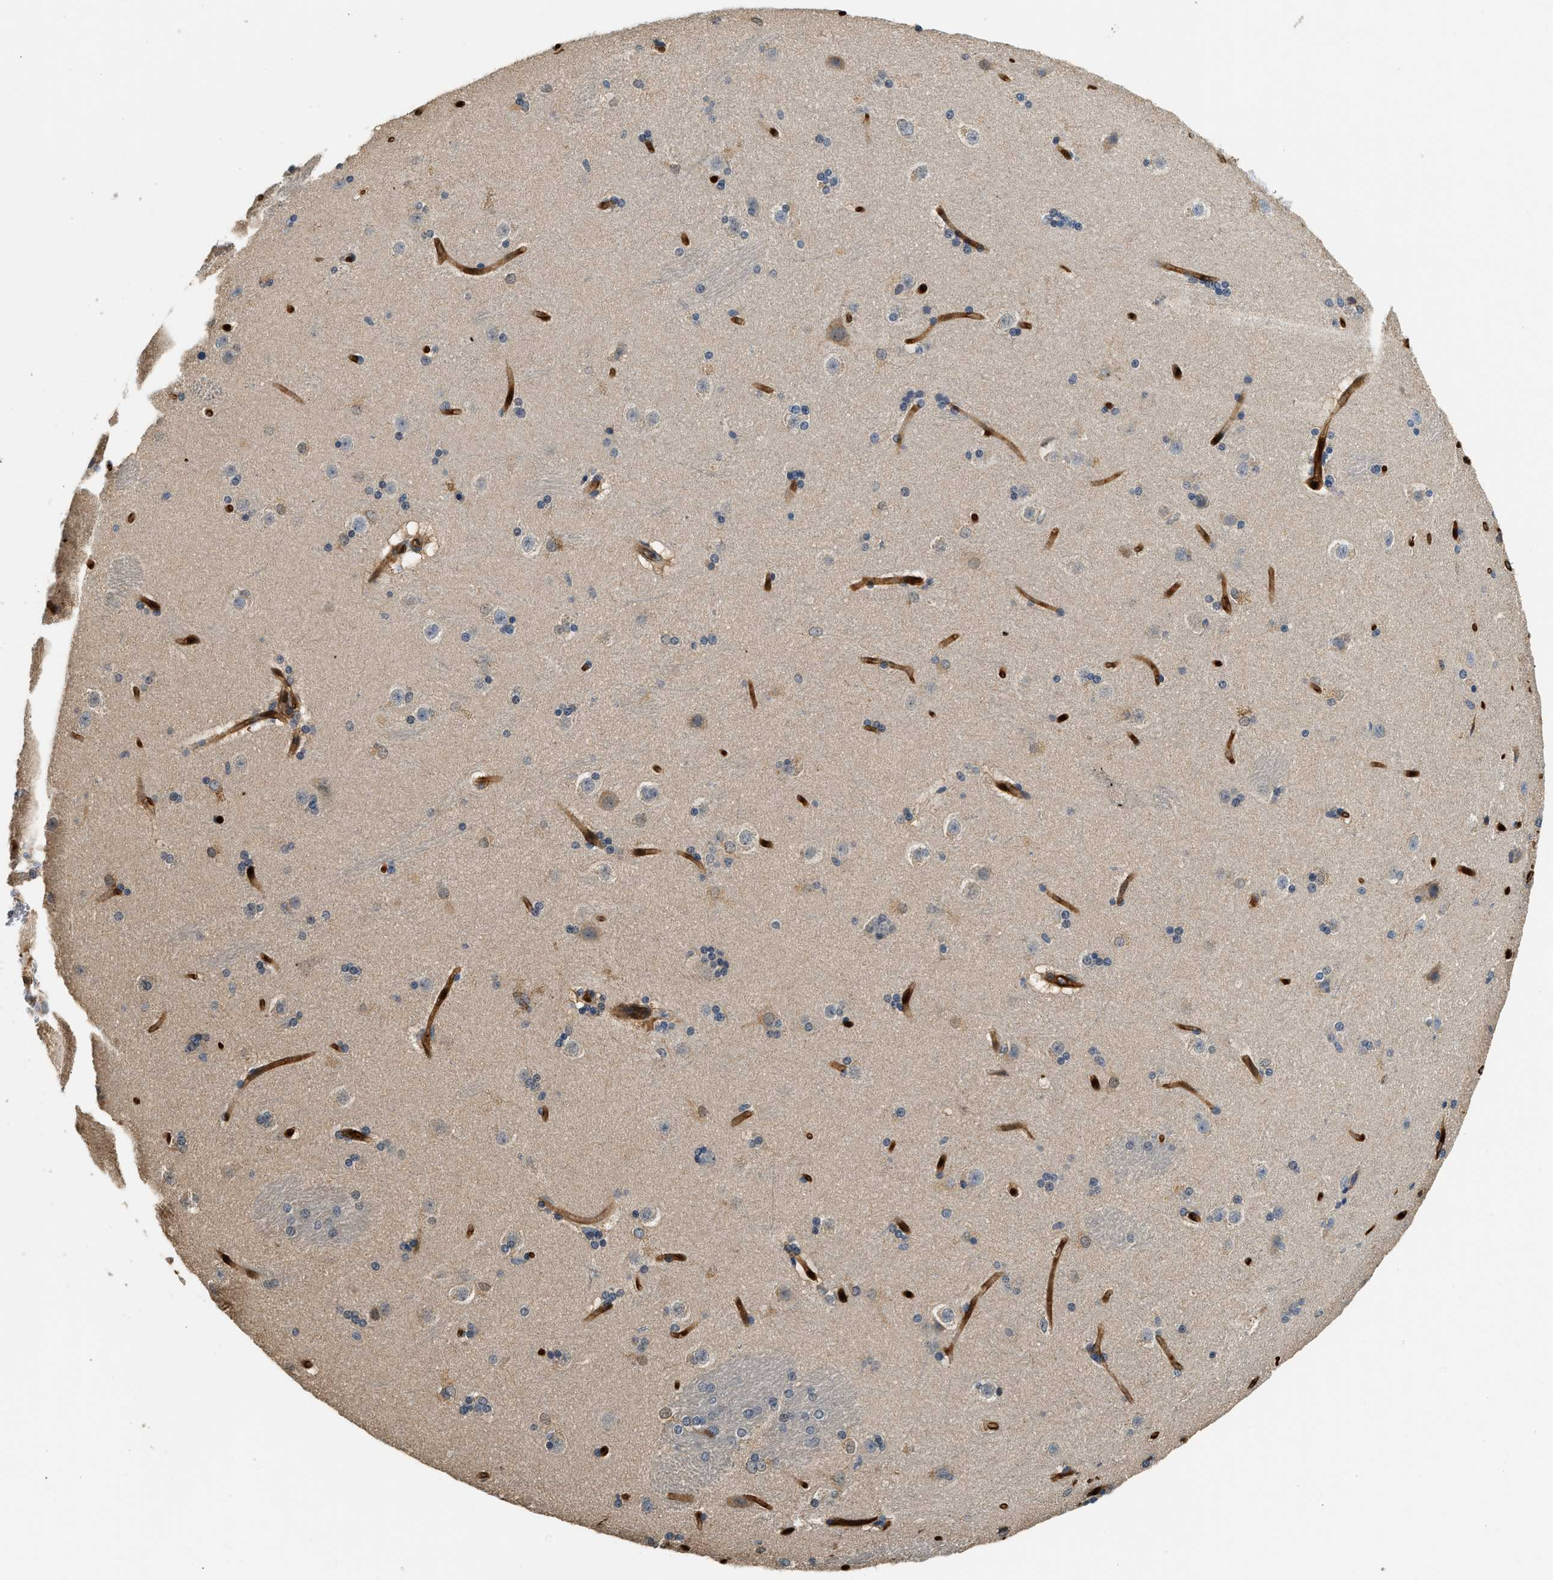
{"staining": {"intensity": "negative", "quantity": "none", "location": "none"}, "tissue": "caudate", "cell_type": "Glial cells", "image_type": "normal", "snomed": [{"axis": "morphology", "description": "Normal tissue, NOS"}, {"axis": "topography", "description": "Lateral ventricle wall"}], "caption": "A high-resolution histopathology image shows immunohistochemistry (IHC) staining of benign caudate, which displays no significant positivity in glial cells. The staining was performed using DAB to visualize the protein expression in brown, while the nuclei were stained in blue with hematoxylin (Magnification: 20x).", "gene": "ANXA3", "patient": {"sex": "female", "age": 19}}